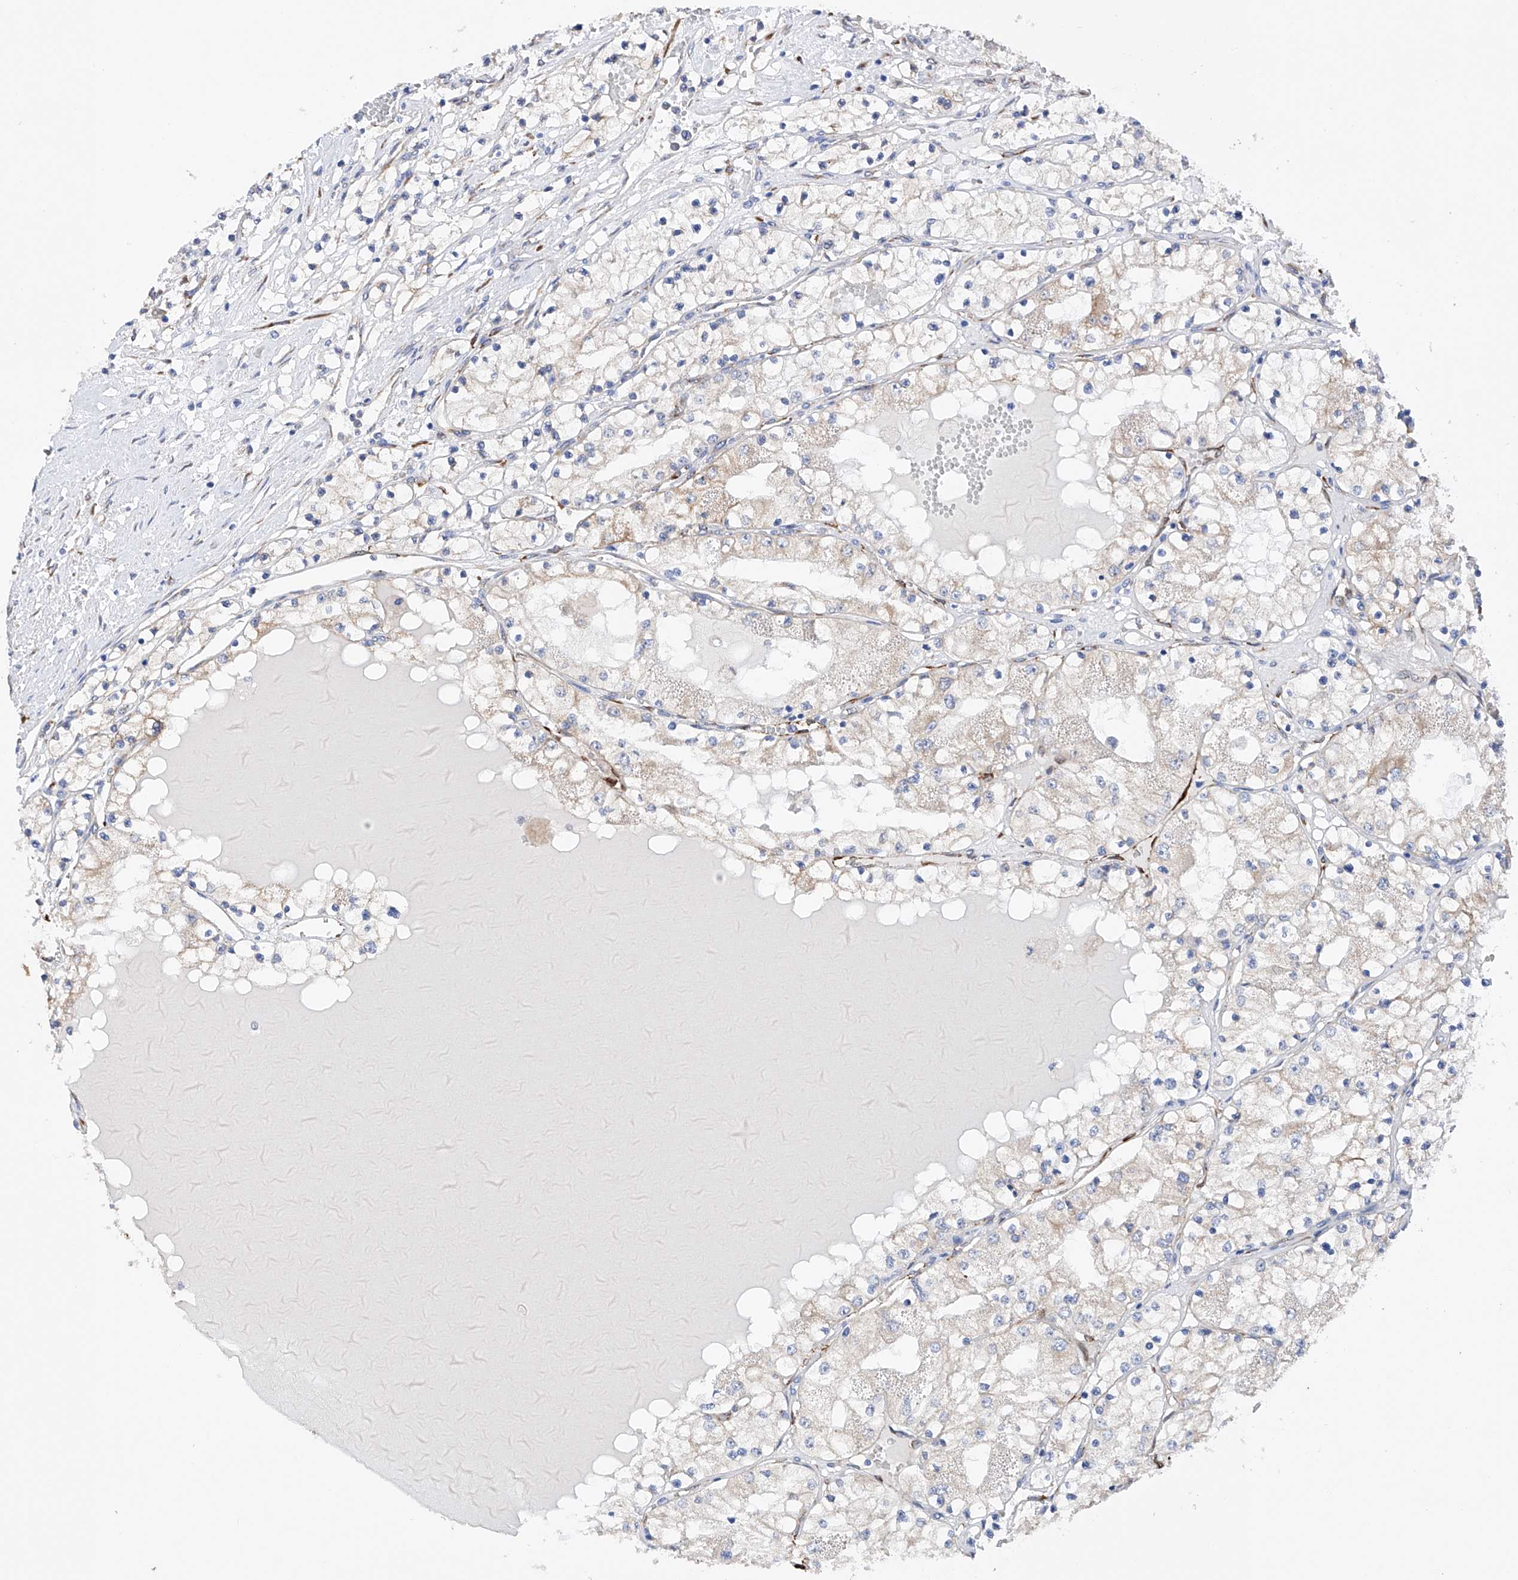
{"staining": {"intensity": "negative", "quantity": "none", "location": "none"}, "tissue": "renal cancer", "cell_type": "Tumor cells", "image_type": "cancer", "snomed": [{"axis": "morphology", "description": "Normal tissue, NOS"}, {"axis": "morphology", "description": "Adenocarcinoma, NOS"}, {"axis": "topography", "description": "Kidney"}], "caption": "Immunohistochemistry (IHC) of adenocarcinoma (renal) shows no positivity in tumor cells. (Brightfield microscopy of DAB immunohistochemistry at high magnification).", "gene": "PDIA5", "patient": {"sex": "male", "age": 68}}